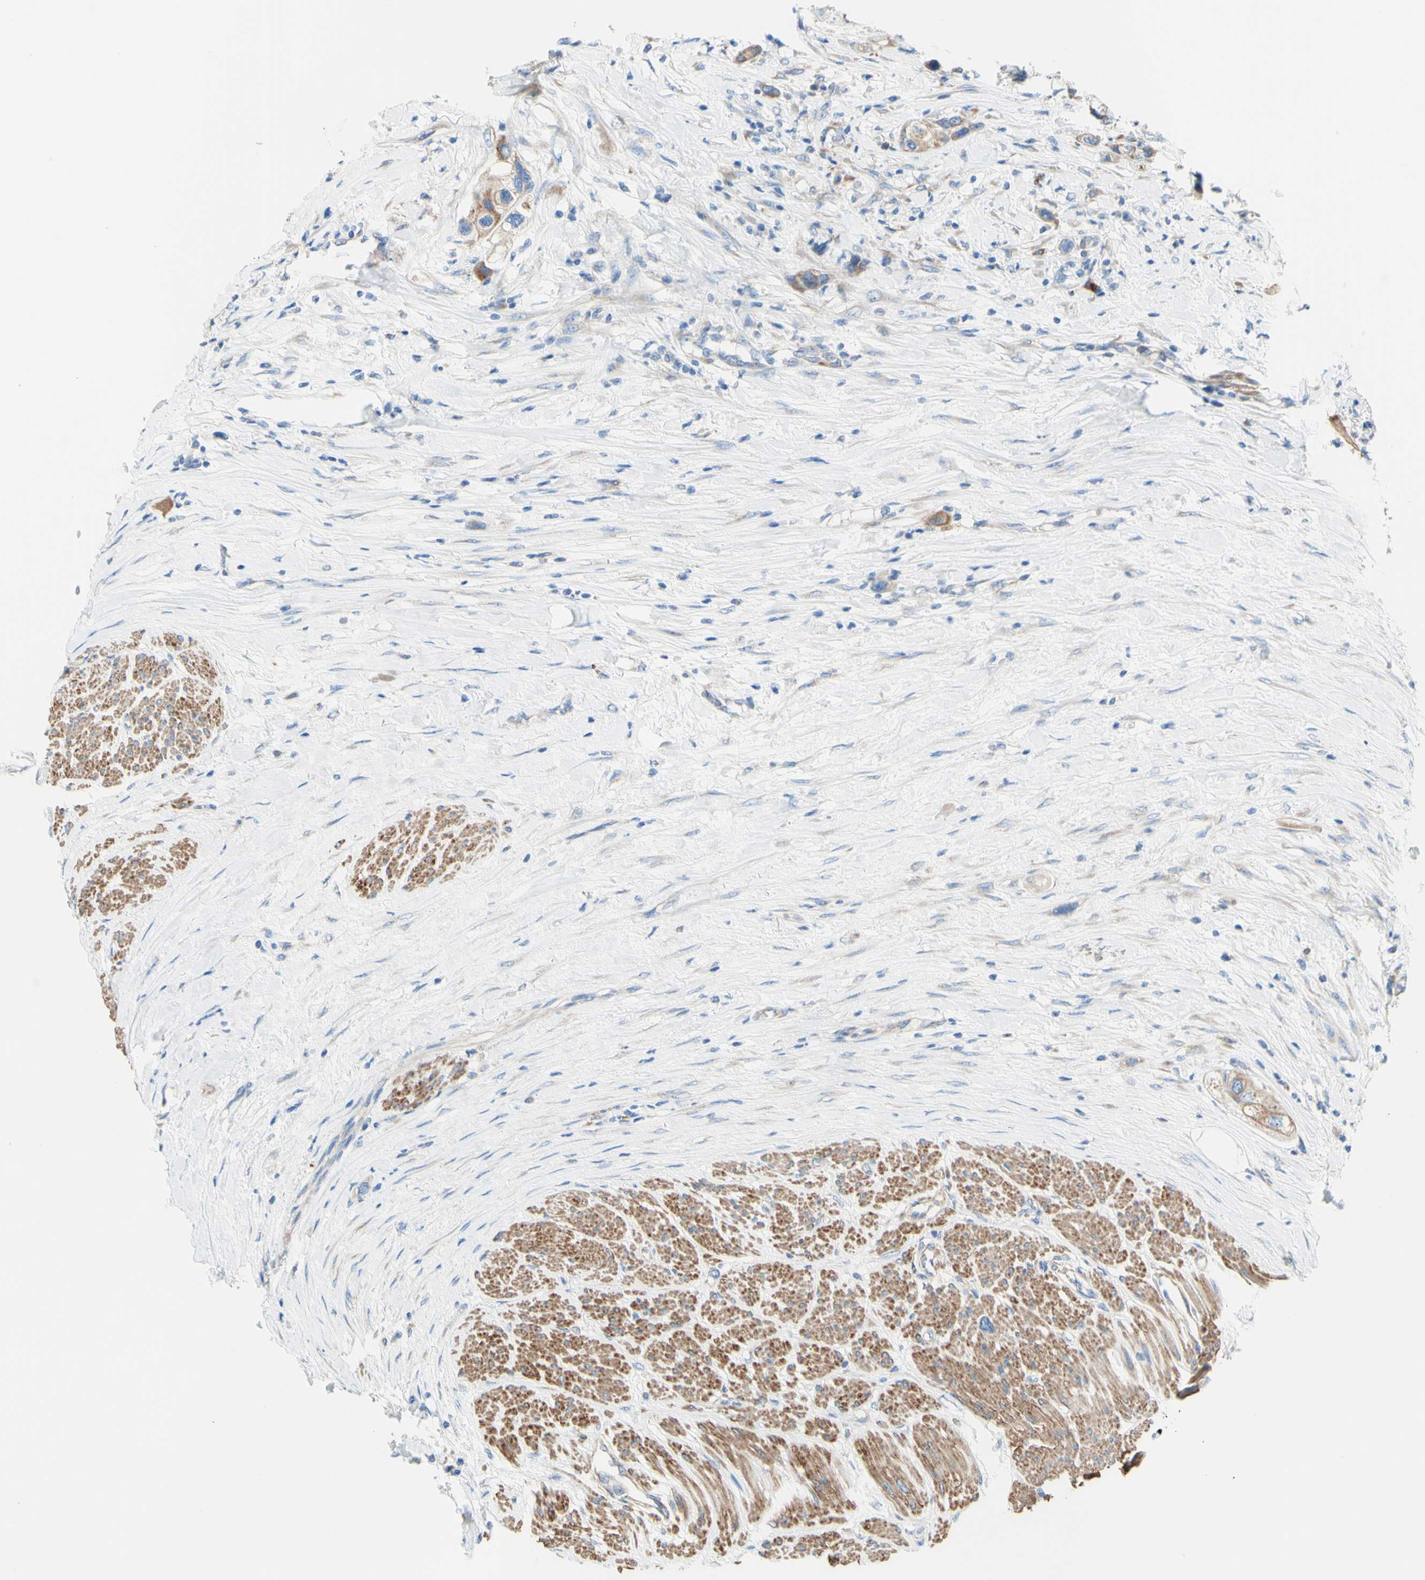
{"staining": {"intensity": "weak", "quantity": "25%-75%", "location": "cytoplasmic/membranous"}, "tissue": "urothelial cancer", "cell_type": "Tumor cells", "image_type": "cancer", "snomed": [{"axis": "morphology", "description": "Urothelial carcinoma, High grade"}, {"axis": "topography", "description": "Urinary bladder"}], "caption": "An IHC histopathology image of tumor tissue is shown. Protein staining in brown highlights weak cytoplasmic/membranous positivity in urothelial carcinoma (high-grade) within tumor cells. The protein is stained brown, and the nuclei are stained in blue (DAB (3,3'-diaminobenzidine) IHC with brightfield microscopy, high magnification).", "gene": "RETREG2", "patient": {"sex": "female", "age": 56}}